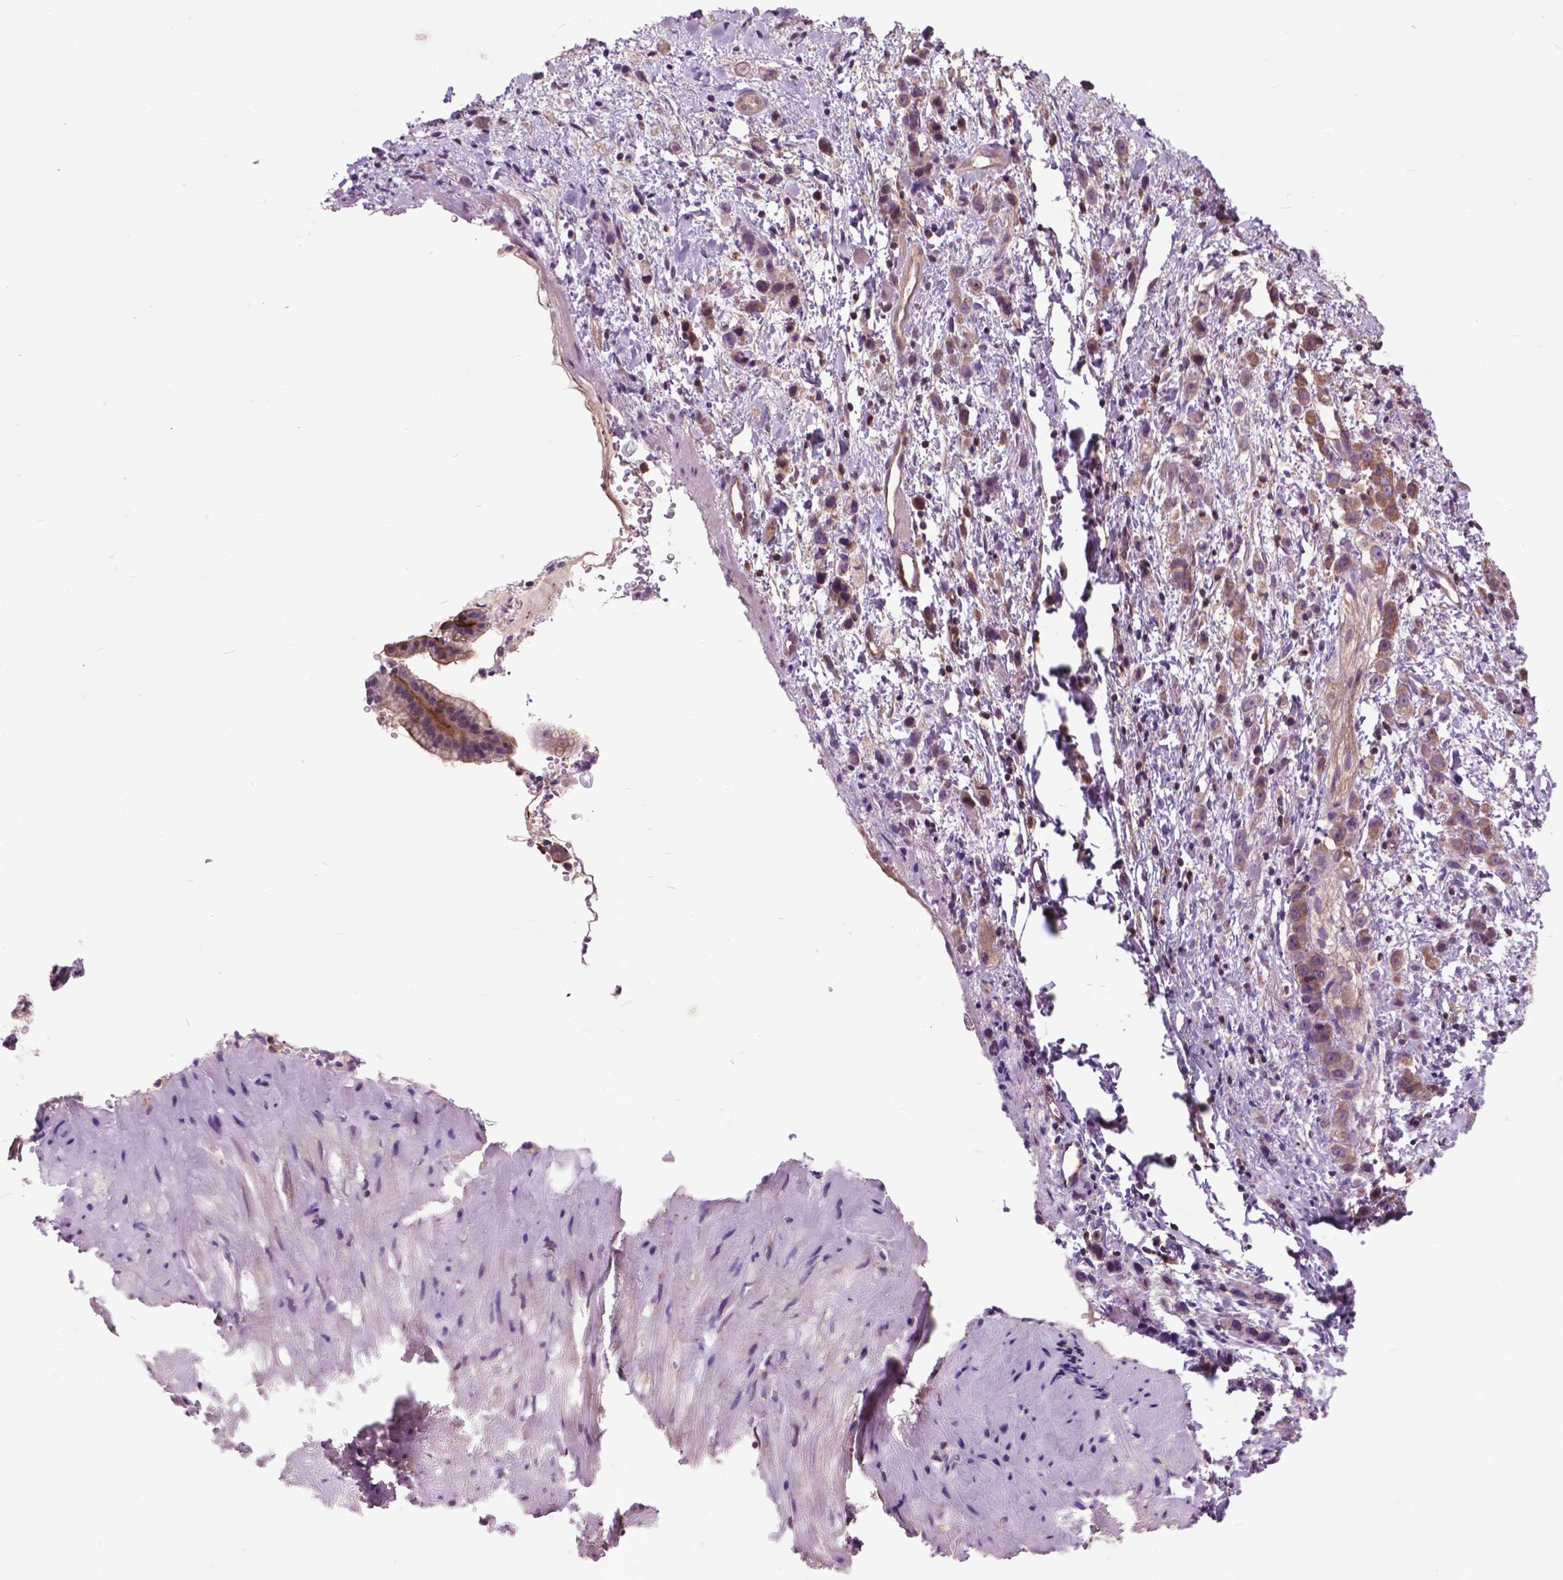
{"staining": {"intensity": "moderate", "quantity": ">75%", "location": "cytoplasmic/membranous"}, "tissue": "stomach cancer", "cell_type": "Tumor cells", "image_type": "cancer", "snomed": [{"axis": "morphology", "description": "Adenocarcinoma, NOS"}, {"axis": "topography", "description": "Stomach"}], "caption": "Moderate cytoplasmic/membranous staining is present in about >75% of tumor cells in stomach cancer (adenocarcinoma).", "gene": "ARAF", "patient": {"sex": "male", "age": 47}}